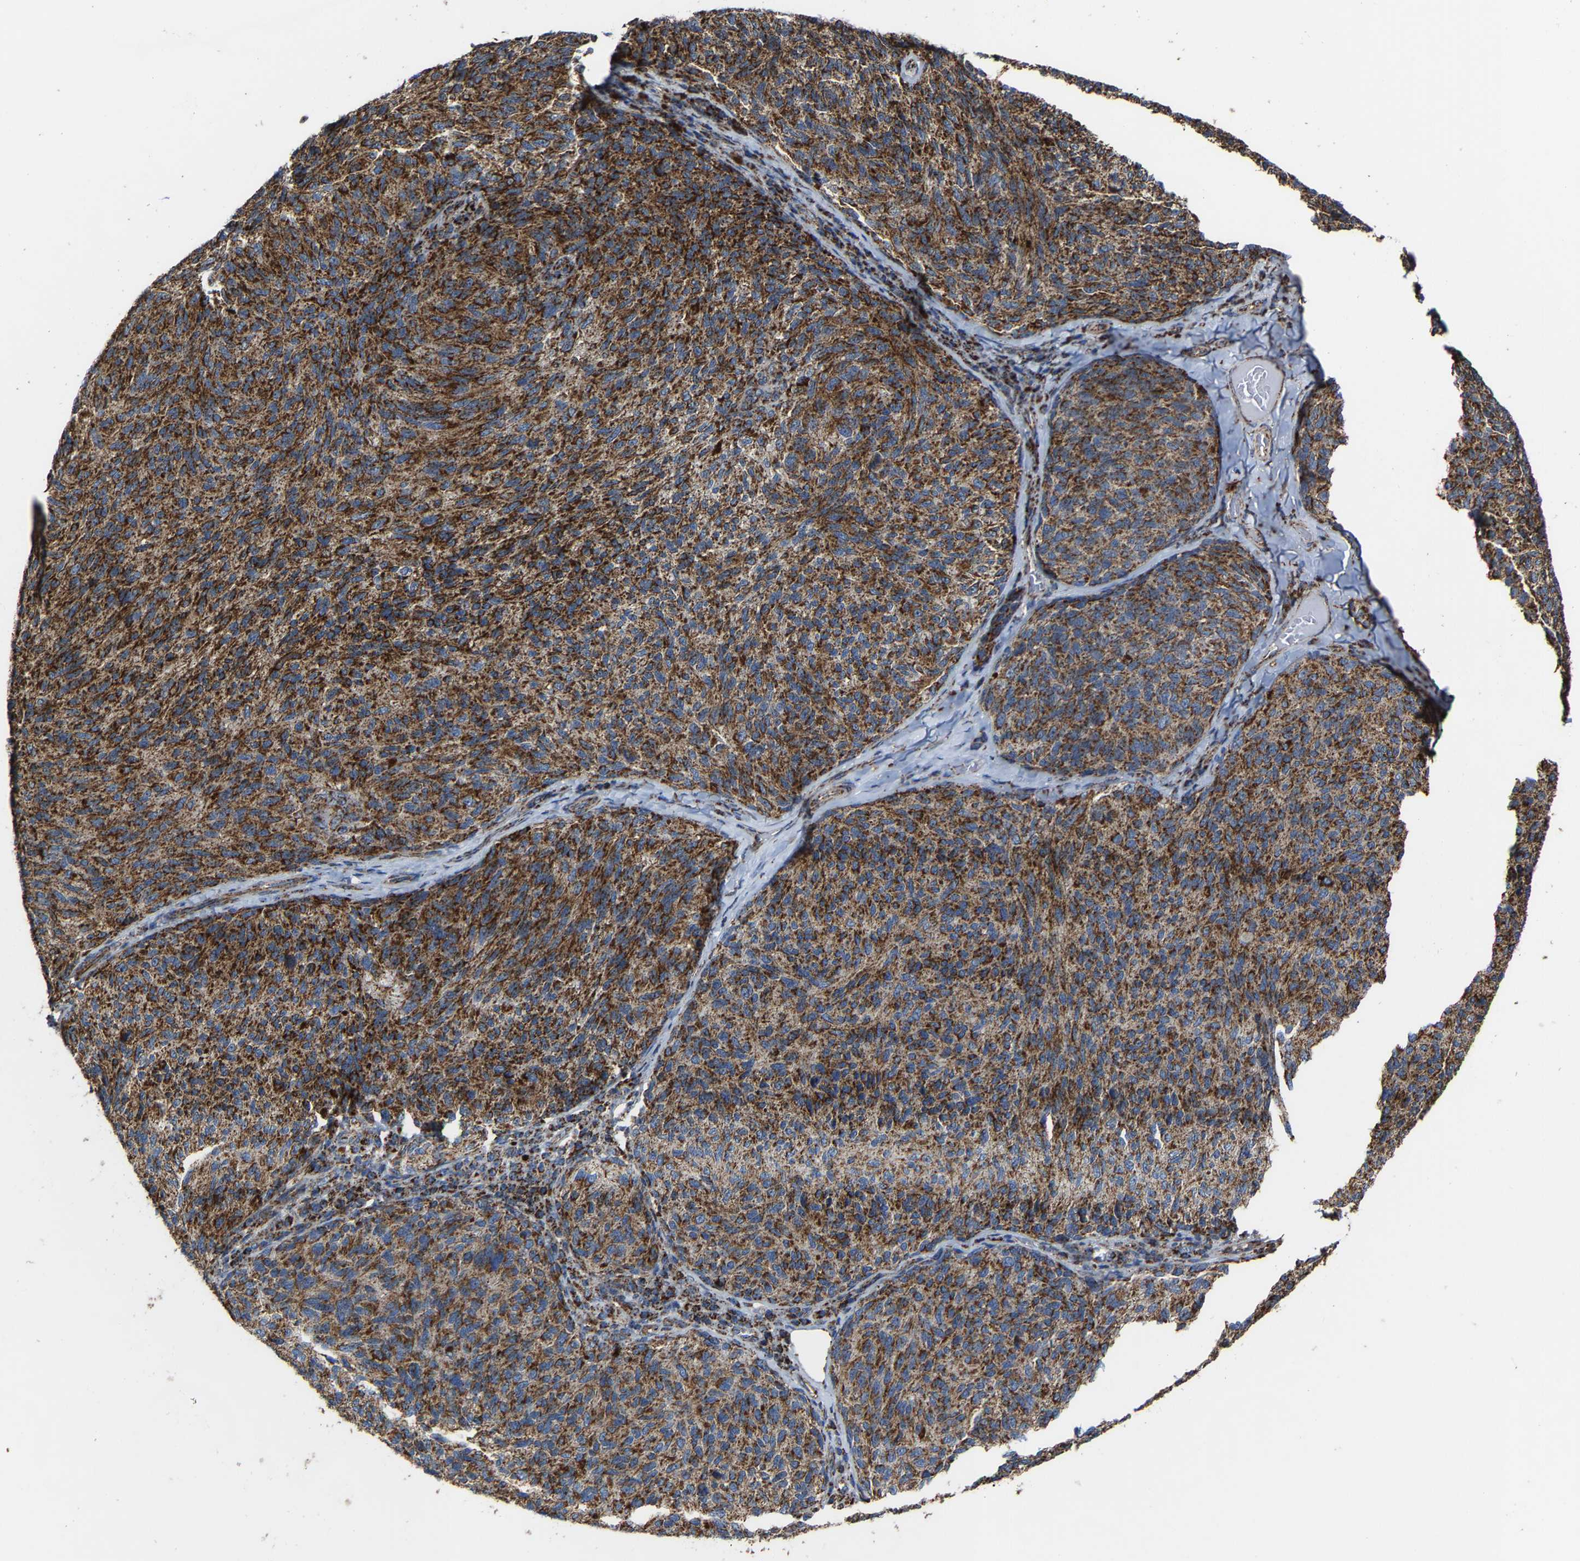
{"staining": {"intensity": "strong", "quantity": ">75%", "location": "cytoplasmic/membranous"}, "tissue": "melanoma", "cell_type": "Tumor cells", "image_type": "cancer", "snomed": [{"axis": "morphology", "description": "Malignant melanoma, NOS"}, {"axis": "topography", "description": "Skin"}], "caption": "Immunohistochemistry (DAB) staining of melanoma reveals strong cytoplasmic/membranous protein expression in about >75% of tumor cells. The protein of interest is shown in brown color, while the nuclei are stained blue.", "gene": "NDUFV3", "patient": {"sex": "female", "age": 73}}